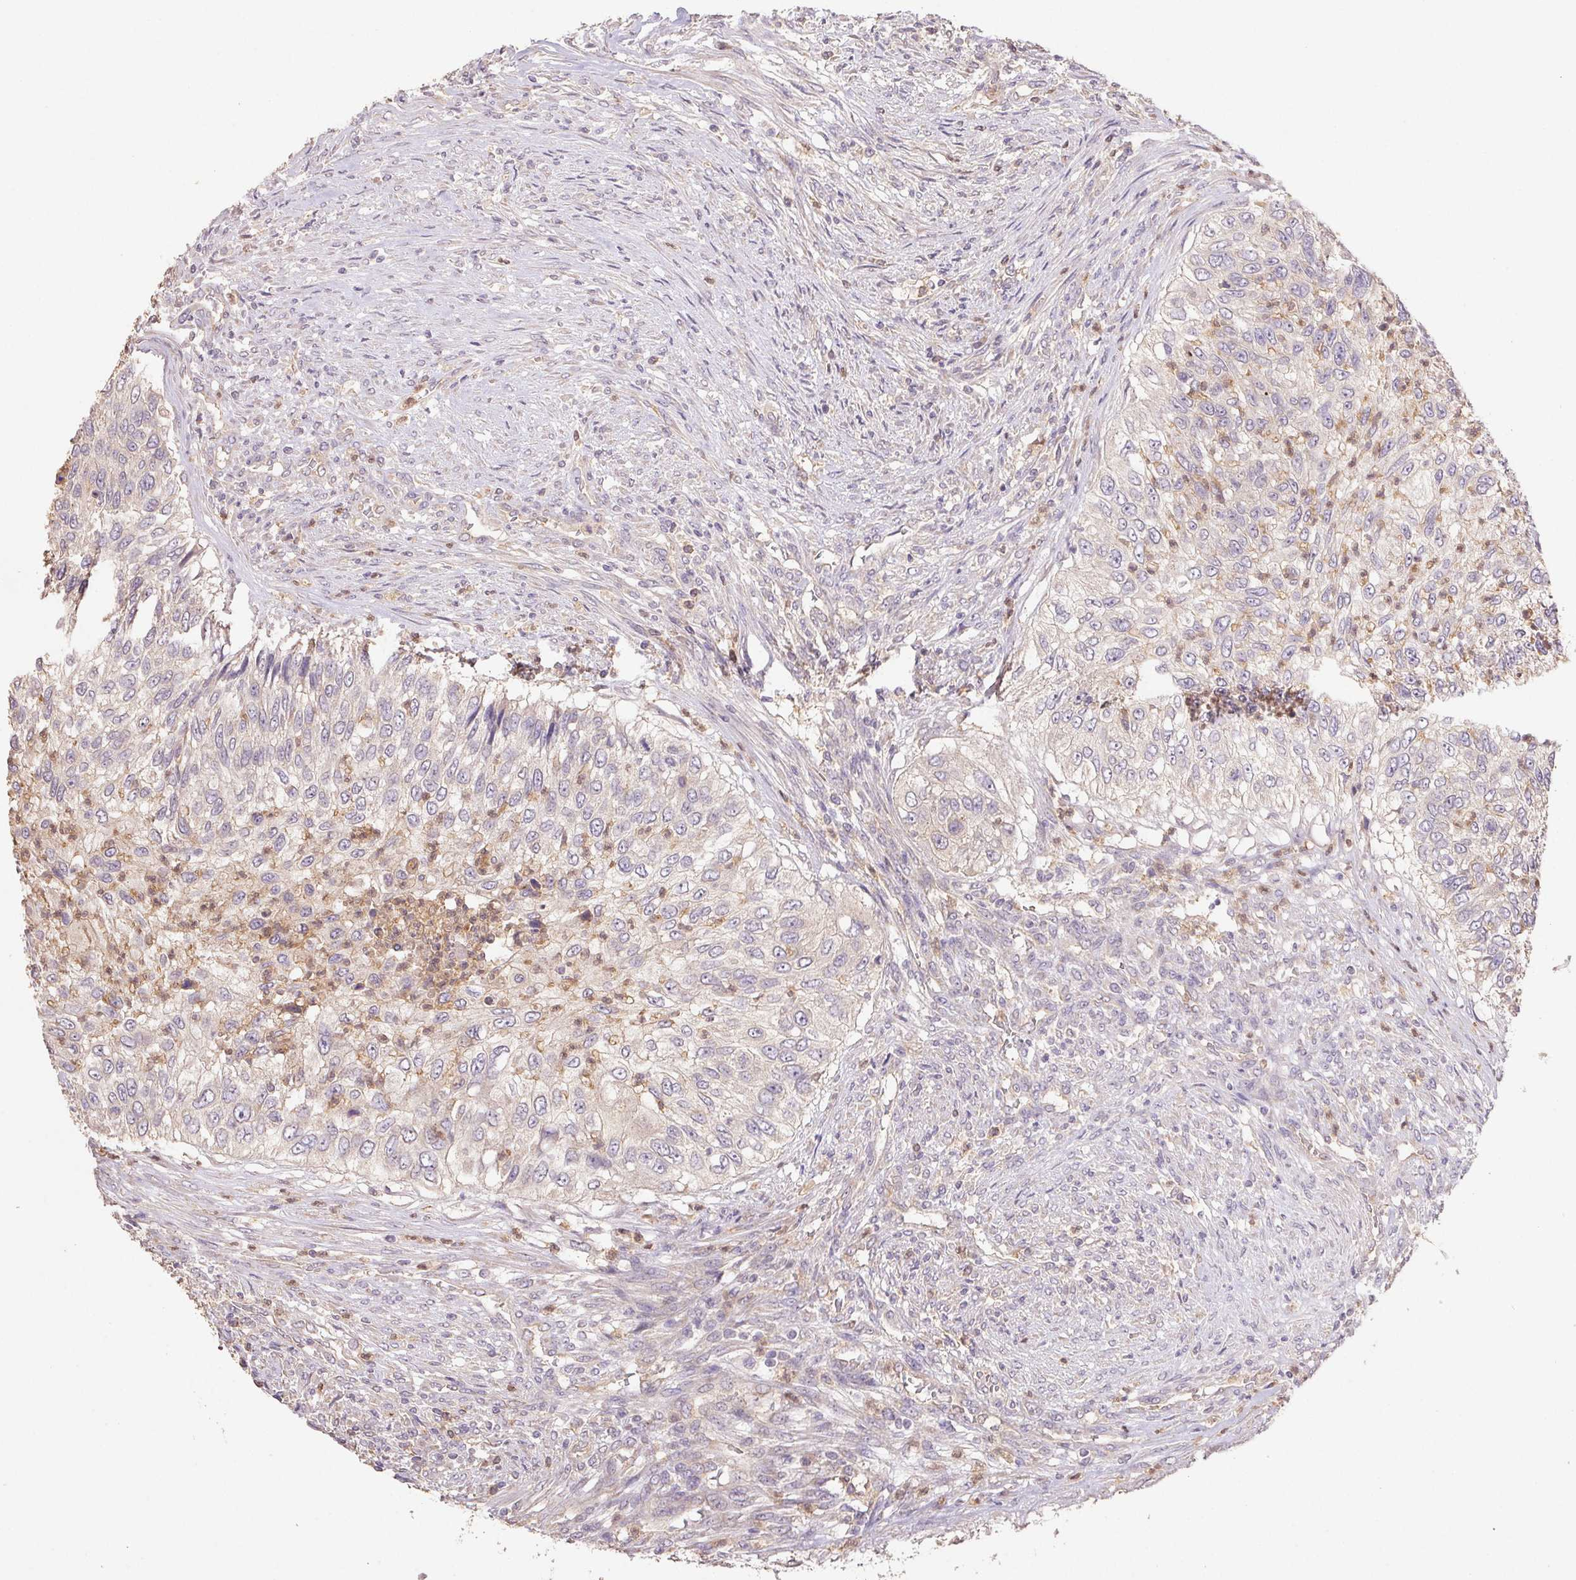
{"staining": {"intensity": "negative", "quantity": "none", "location": "none"}, "tissue": "urothelial cancer", "cell_type": "Tumor cells", "image_type": "cancer", "snomed": [{"axis": "morphology", "description": "Urothelial carcinoma, High grade"}, {"axis": "topography", "description": "Urinary bladder"}], "caption": "There is no significant positivity in tumor cells of urothelial carcinoma (high-grade). Brightfield microscopy of IHC stained with DAB (brown) and hematoxylin (blue), captured at high magnification.", "gene": "RAB11A", "patient": {"sex": "female", "age": 60}}